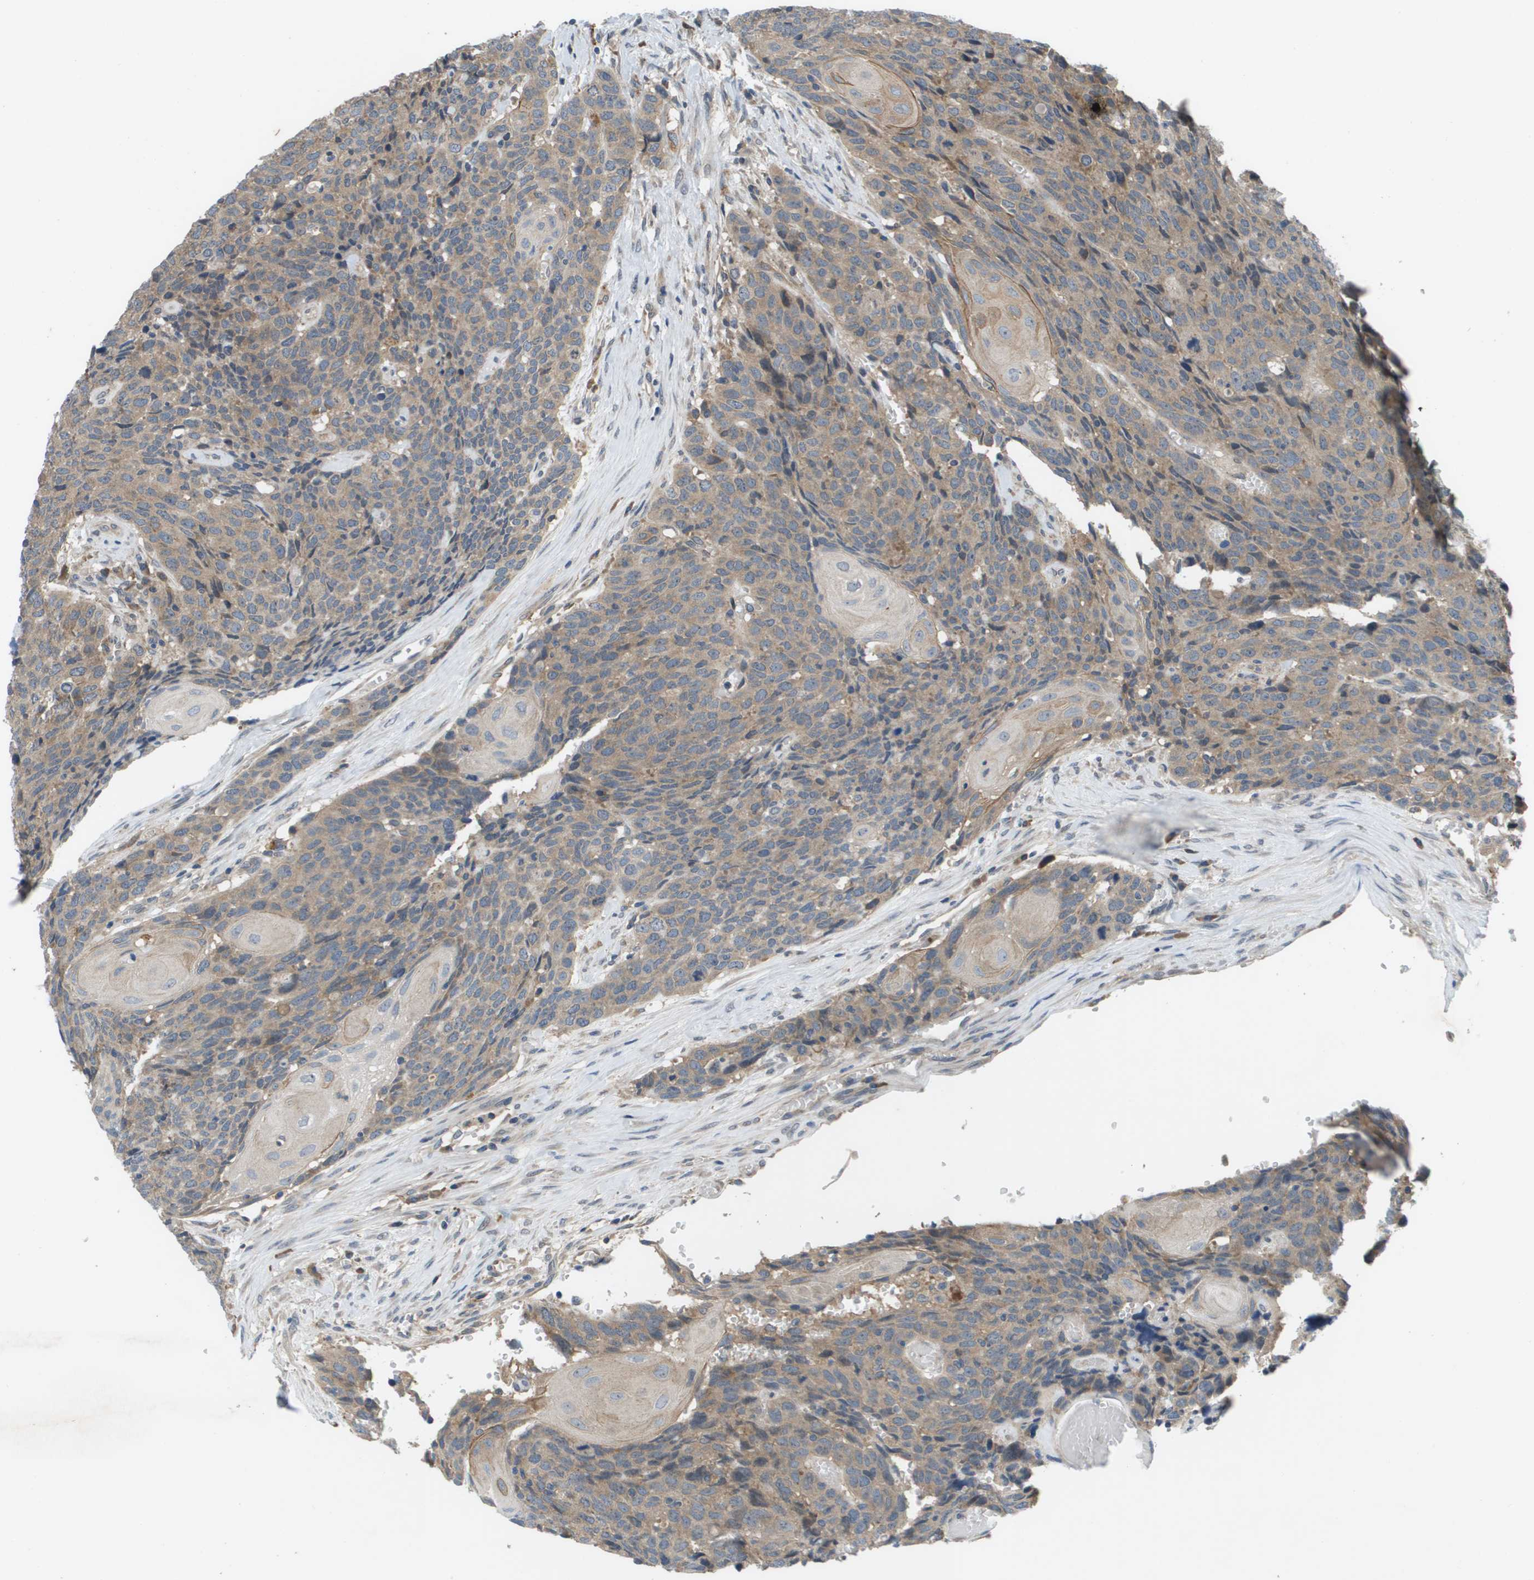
{"staining": {"intensity": "weak", "quantity": ">75%", "location": "cytoplasmic/membranous"}, "tissue": "head and neck cancer", "cell_type": "Tumor cells", "image_type": "cancer", "snomed": [{"axis": "morphology", "description": "Squamous cell carcinoma, NOS"}, {"axis": "topography", "description": "Head-Neck"}], "caption": "Weak cytoplasmic/membranous positivity is appreciated in approximately >75% of tumor cells in squamous cell carcinoma (head and neck).", "gene": "SLC25A20", "patient": {"sex": "male", "age": 66}}